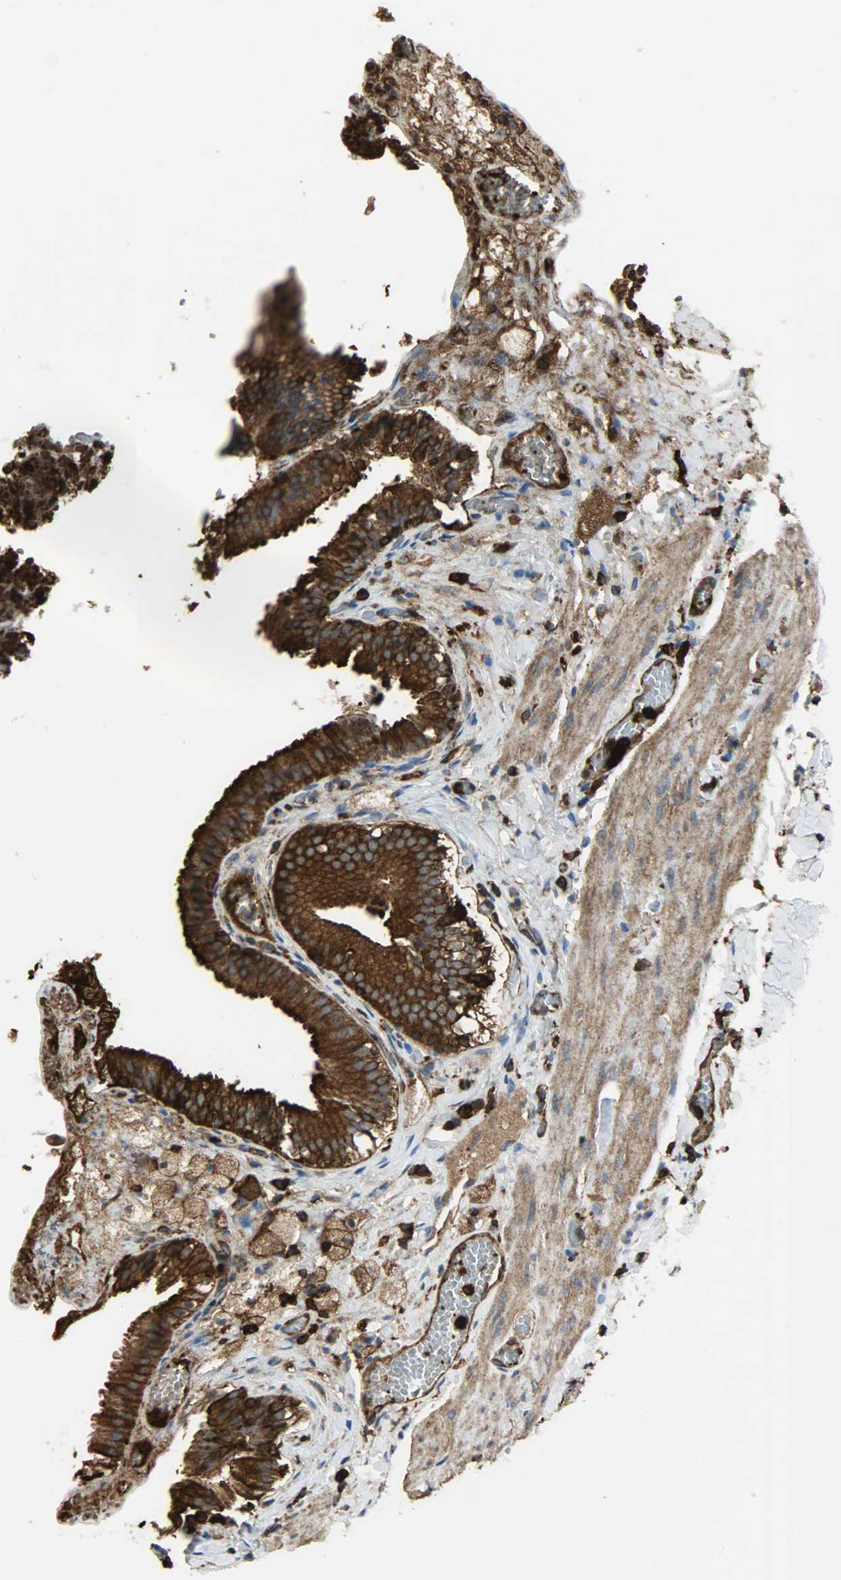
{"staining": {"intensity": "strong", "quantity": ">75%", "location": "cytoplasmic/membranous"}, "tissue": "gallbladder", "cell_type": "Glandular cells", "image_type": "normal", "snomed": [{"axis": "morphology", "description": "Normal tissue, NOS"}, {"axis": "topography", "description": "Gallbladder"}], "caption": "A brown stain highlights strong cytoplasmic/membranous positivity of a protein in glandular cells of benign gallbladder.", "gene": "VASP", "patient": {"sex": "female", "age": 24}}